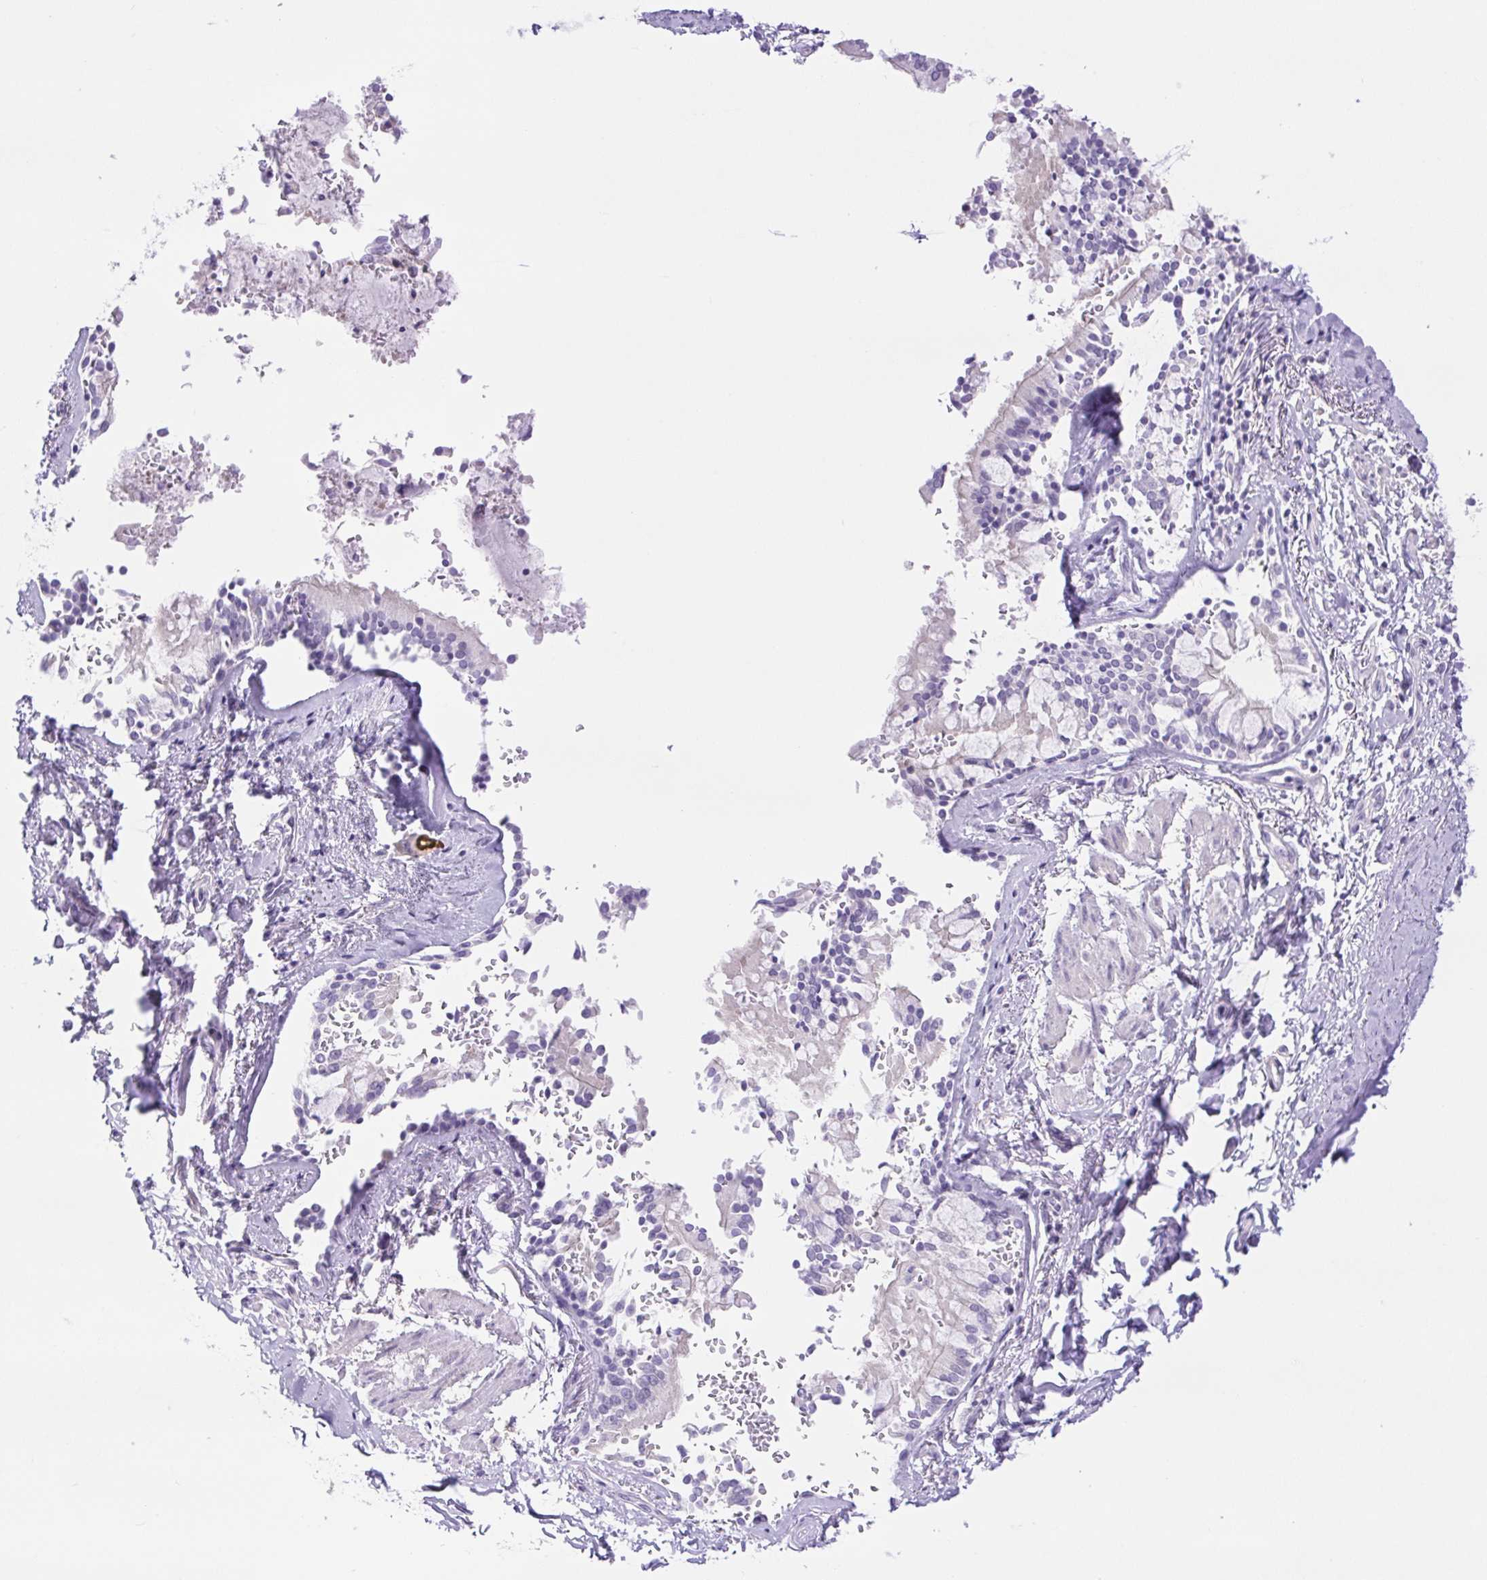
{"staining": {"intensity": "negative", "quantity": "none", "location": "none"}, "tissue": "soft tissue", "cell_type": "Chondrocytes", "image_type": "normal", "snomed": [{"axis": "morphology", "description": "Normal tissue, NOS"}, {"axis": "topography", "description": "Cartilage tissue"}, {"axis": "topography", "description": "Bronchus"}, {"axis": "topography", "description": "Peripheral nerve tissue"}], "caption": "The micrograph displays no staining of chondrocytes in unremarkable soft tissue. (Immunohistochemistry, brightfield microscopy, high magnification).", "gene": "CDSN", "patient": {"sex": "male", "age": 67}}